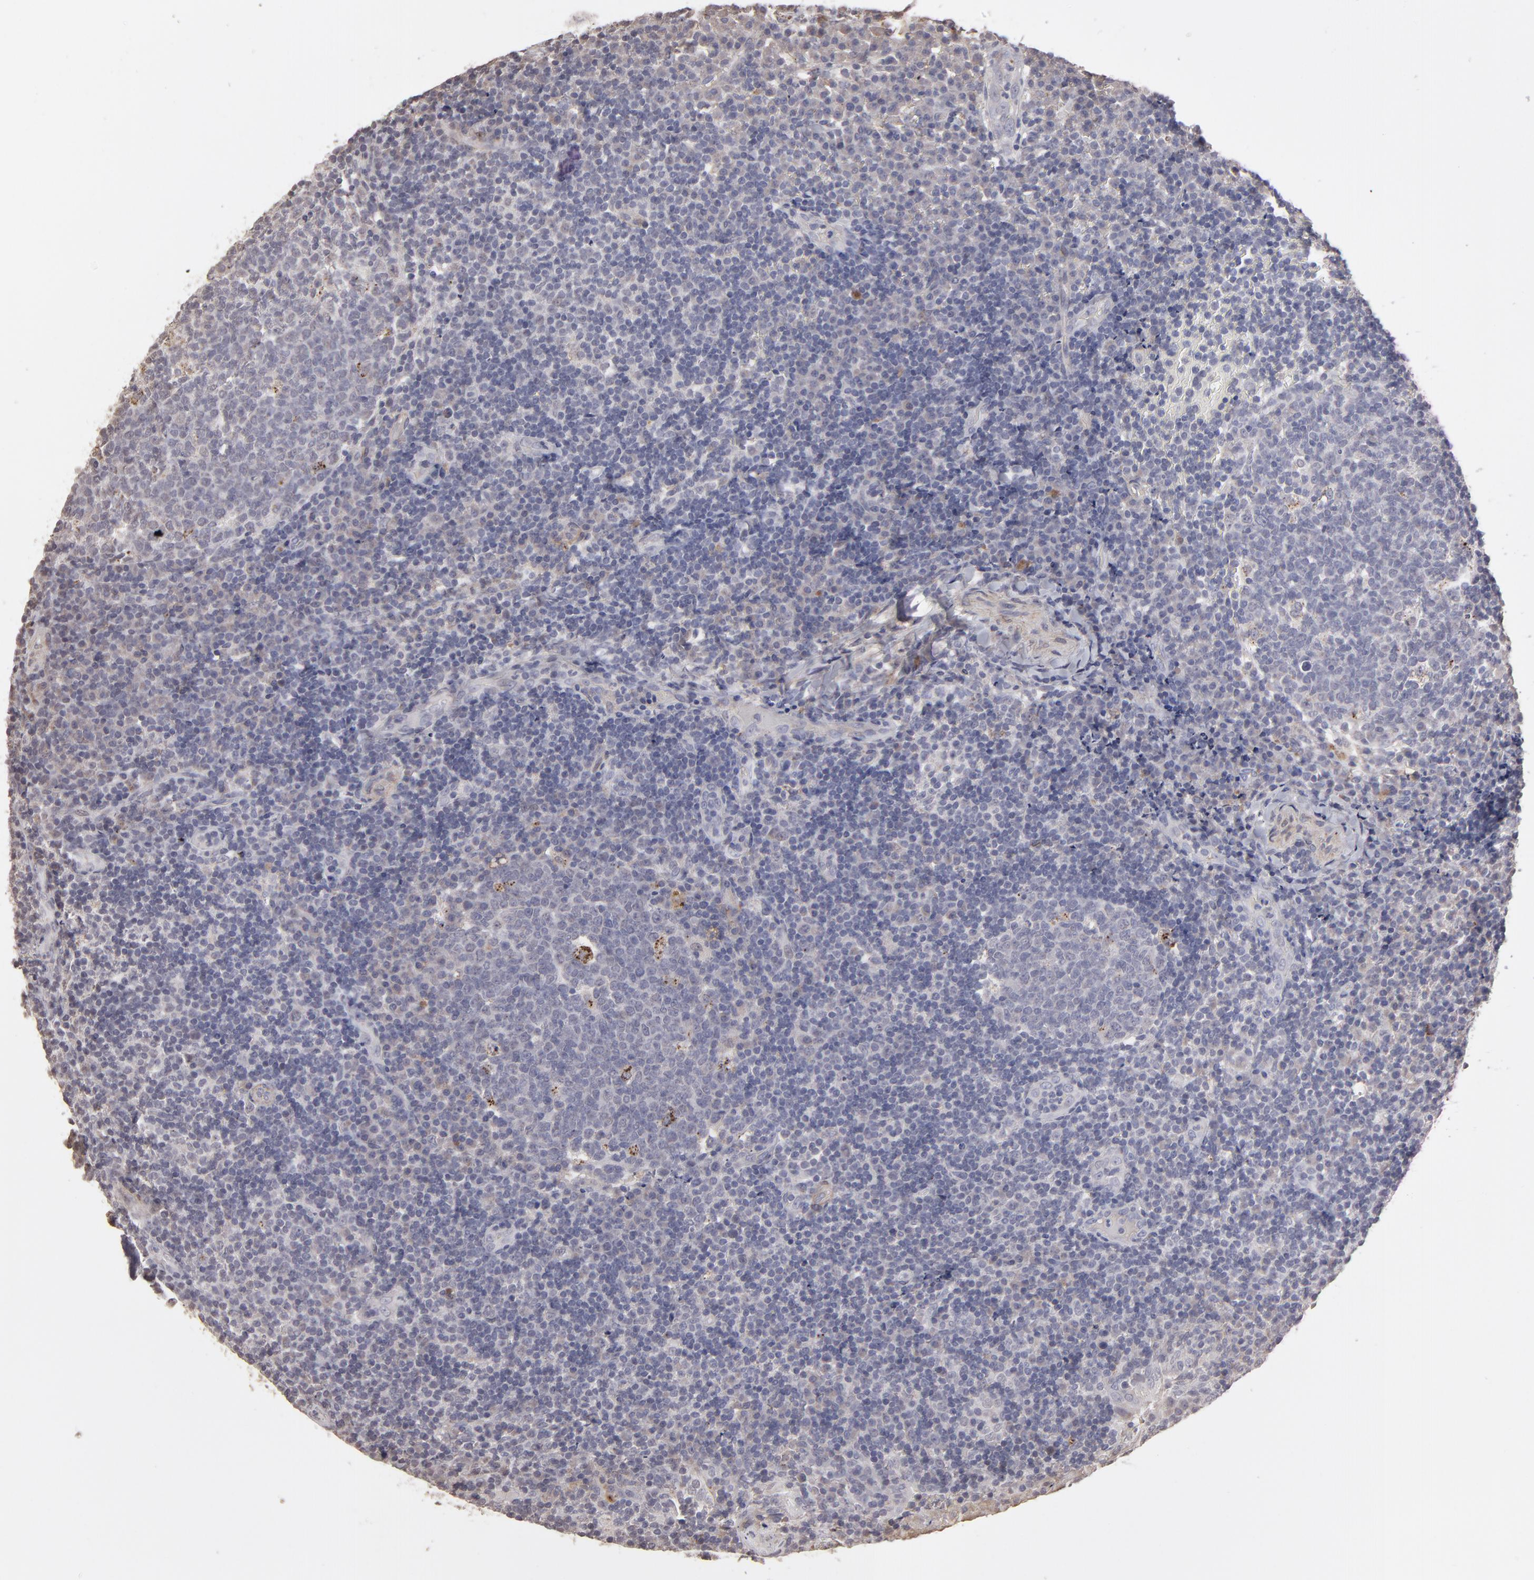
{"staining": {"intensity": "weak", "quantity": "<25%", "location": "cytoplasmic/membranous"}, "tissue": "tonsil", "cell_type": "Germinal center cells", "image_type": "normal", "snomed": [{"axis": "morphology", "description": "Normal tissue, NOS"}, {"axis": "topography", "description": "Tonsil"}], "caption": "Protein analysis of normal tonsil reveals no significant staining in germinal center cells.", "gene": "ITGB5", "patient": {"sex": "female", "age": 40}}